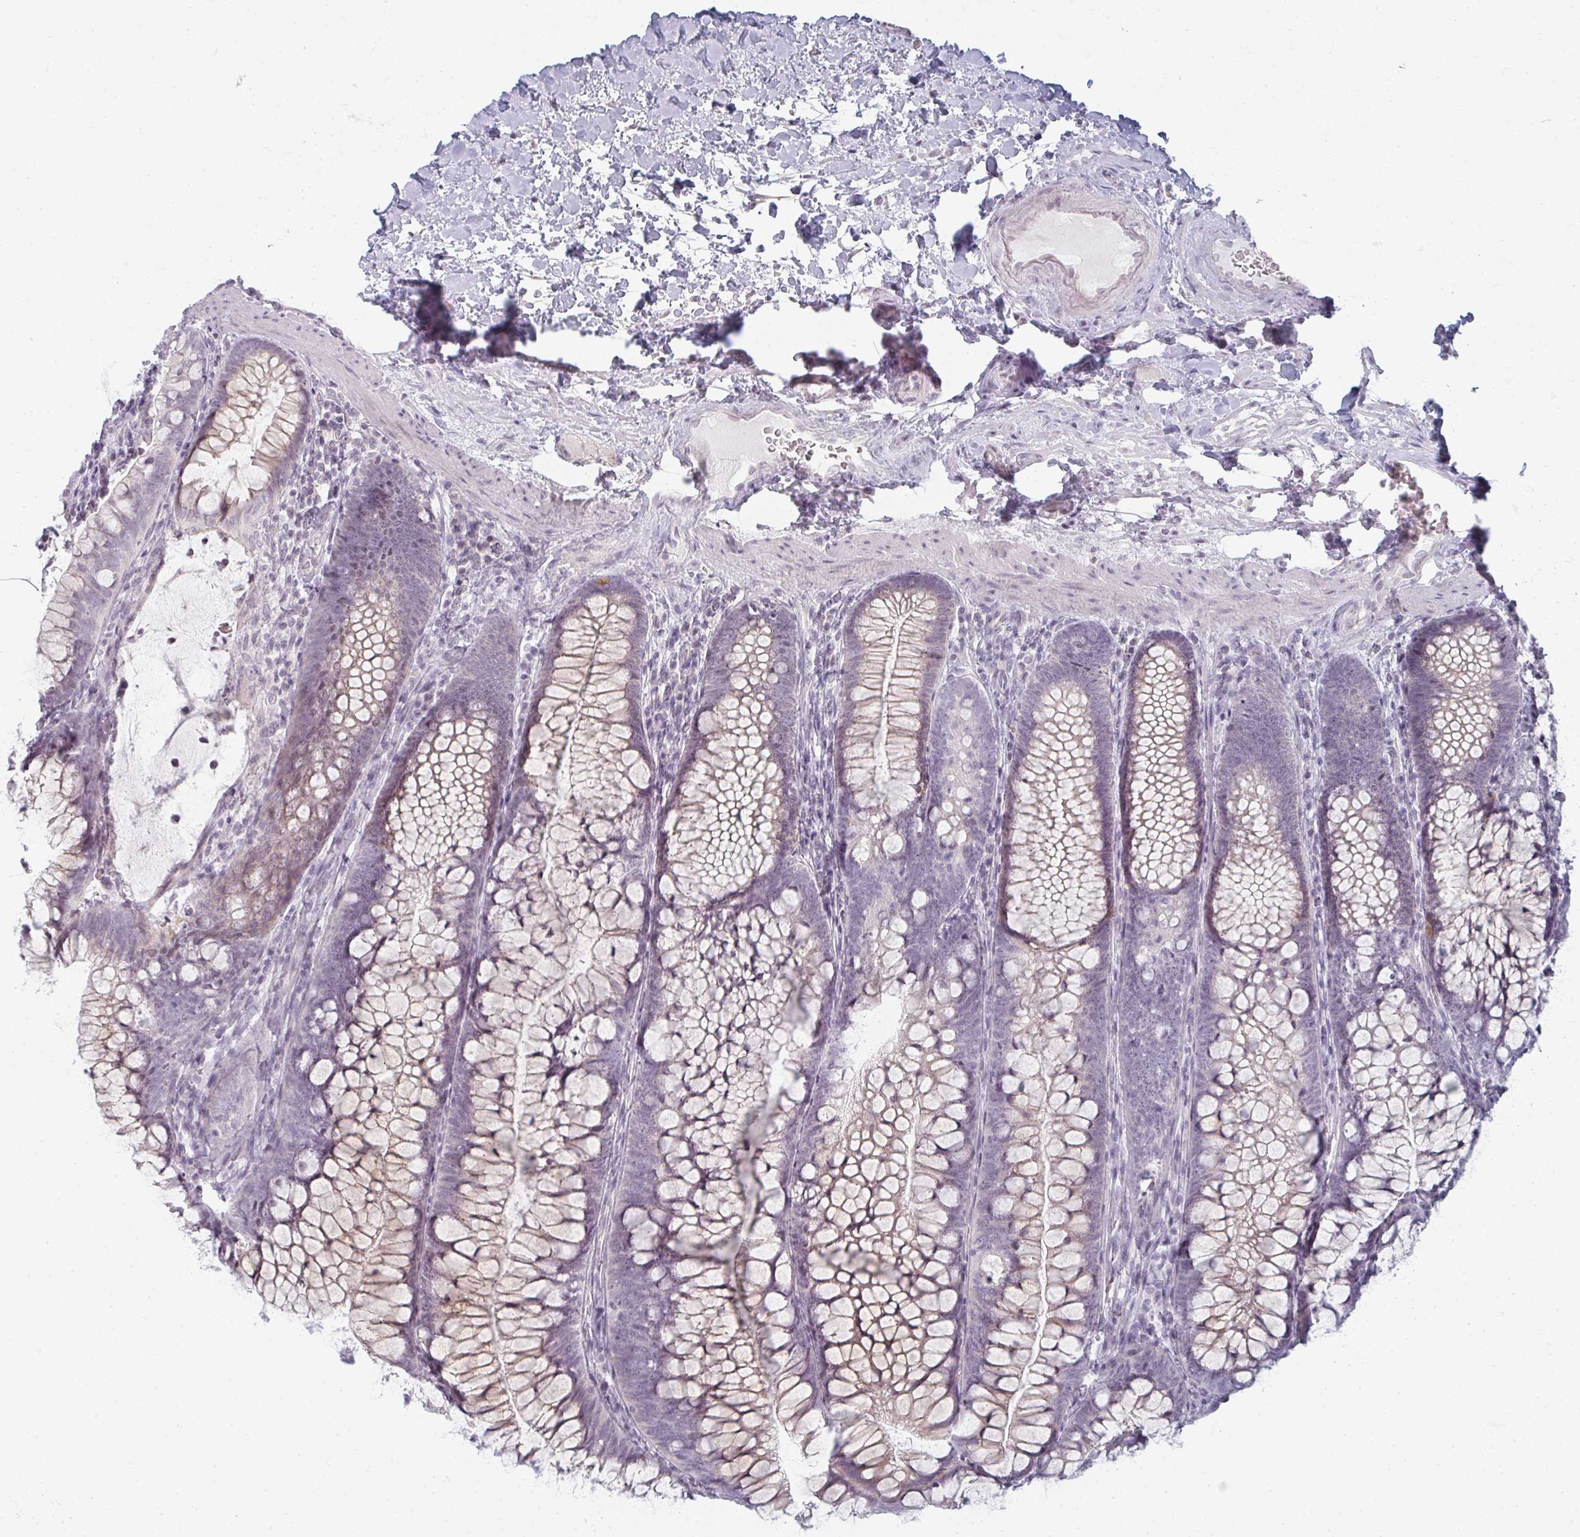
{"staining": {"intensity": "negative", "quantity": "none", "location": "none"}, "tissue": "colon", "cell_type": "Endothelial cells", "image_type": "normal", "snomed": [{"axis": "morphology", "description": "Normal tissue, NOS"}, {"axis": "morphology", "description": "Adenoma, NOS"}, {"axis": "topography", "description": "Soft tissue"}, {"axis": "topography", "description": "Colon"}], "caption": "DAB immunohistochemical staining of benign colon shows no significant positivity in endothelial cells. (IHC, brightfield microscopy, high magnification).", "gene": "RBBP6", "patient": {"sex": "male", "age": 47}}